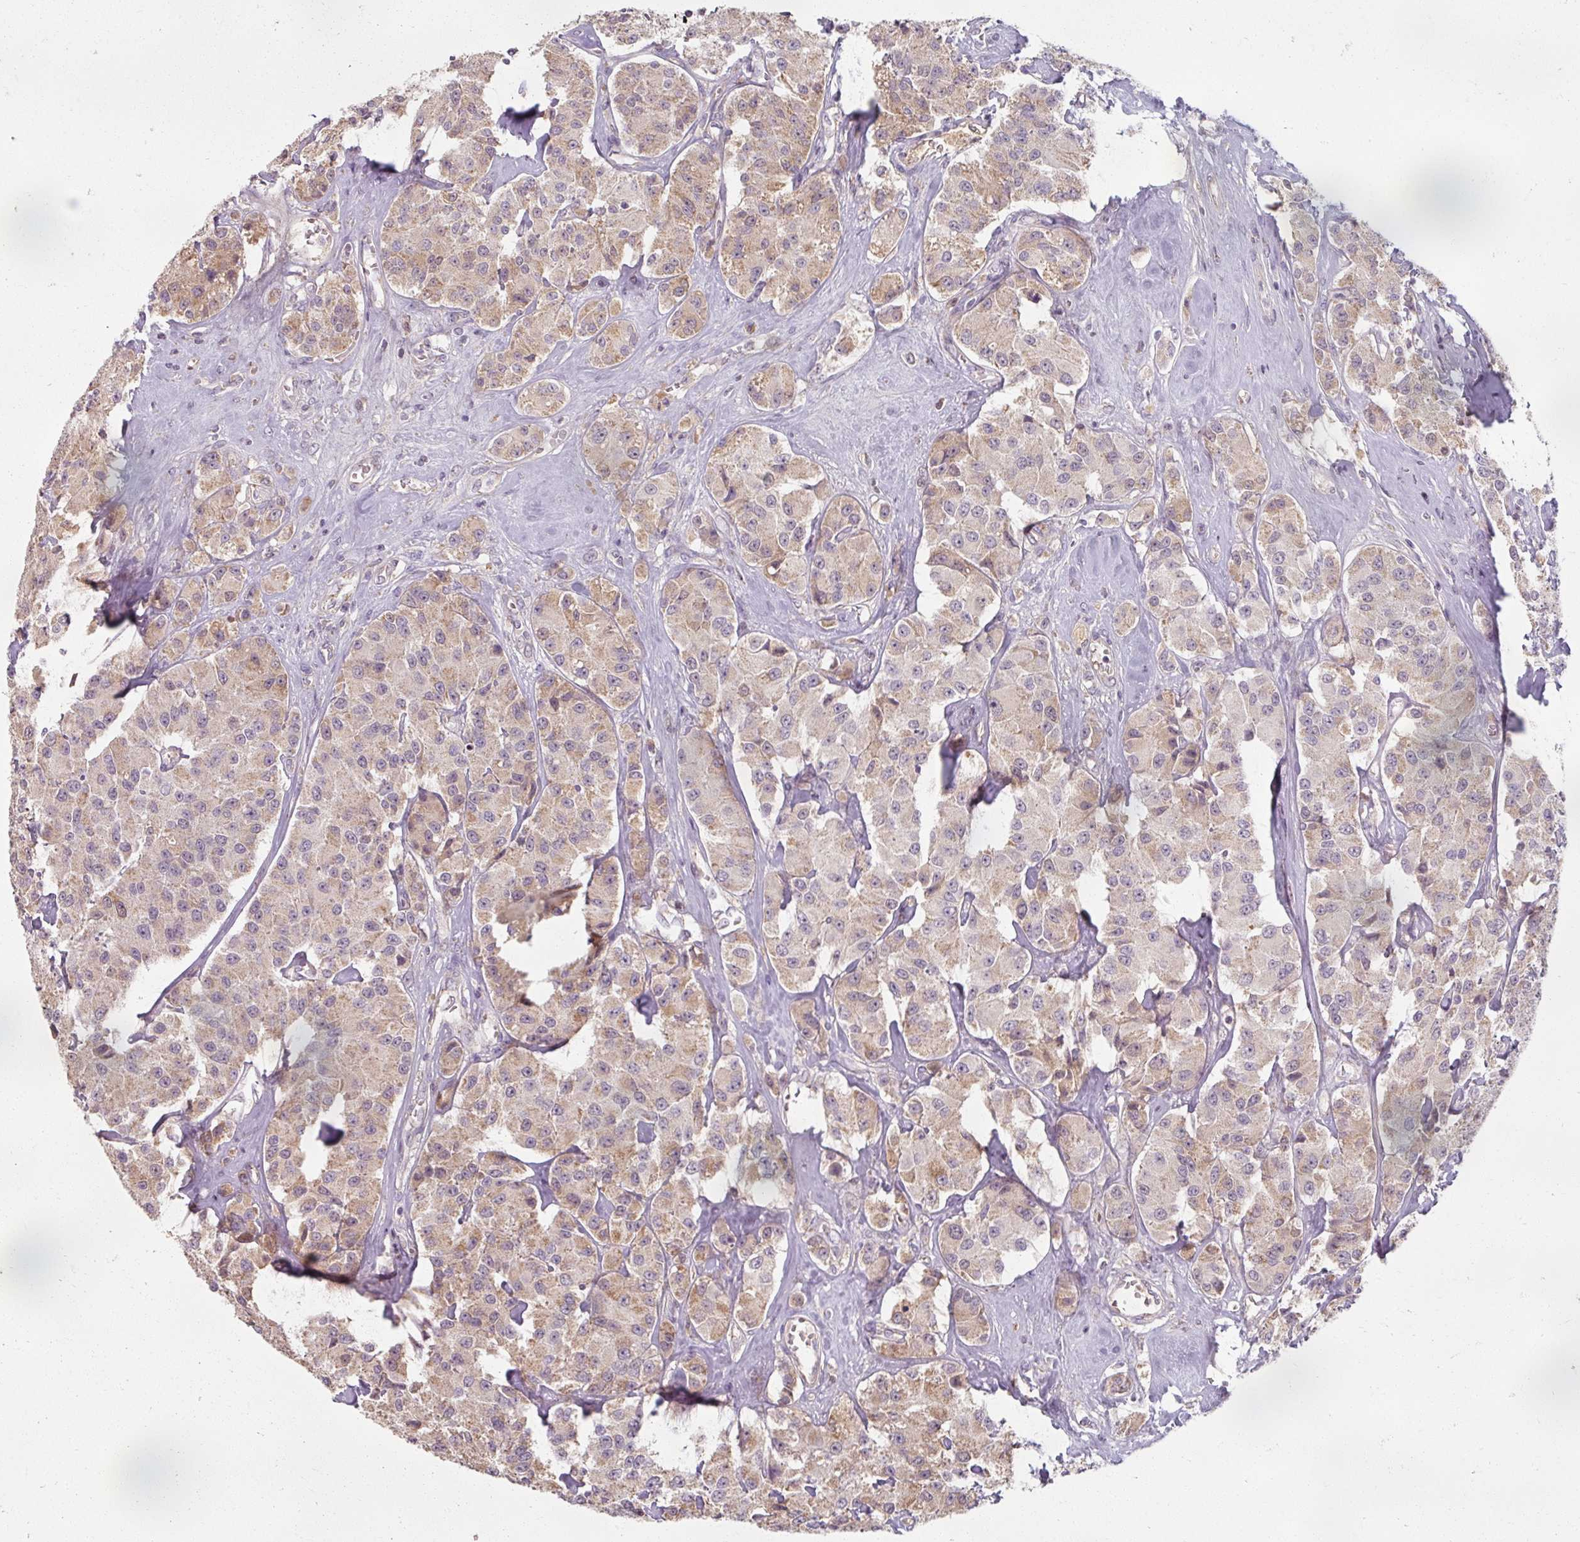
{"staining": {"intensity": "weak", "quantity": ">75%", "location": "cytoplasmic/membranous"}, "tissue": "carcinoid", "cell_type": "Tumor cells", "image_type": "cancer", "snomed": [{"axis": "morphology", "description": "Carcinoid, malignant, NOS"}, {"axis": "topography", "description": "Pancreas"}], "caption": "Malignant carcinoid was stained to show a protein in brown. There is low levels of weak cytoplasmic/membranous expression in about >75% of tumor cells. (DAB = brown stain, brightfield microscopy at high magnification).", "gene": "TSEN54", "patient": {"sex": "male", "age": 41}}